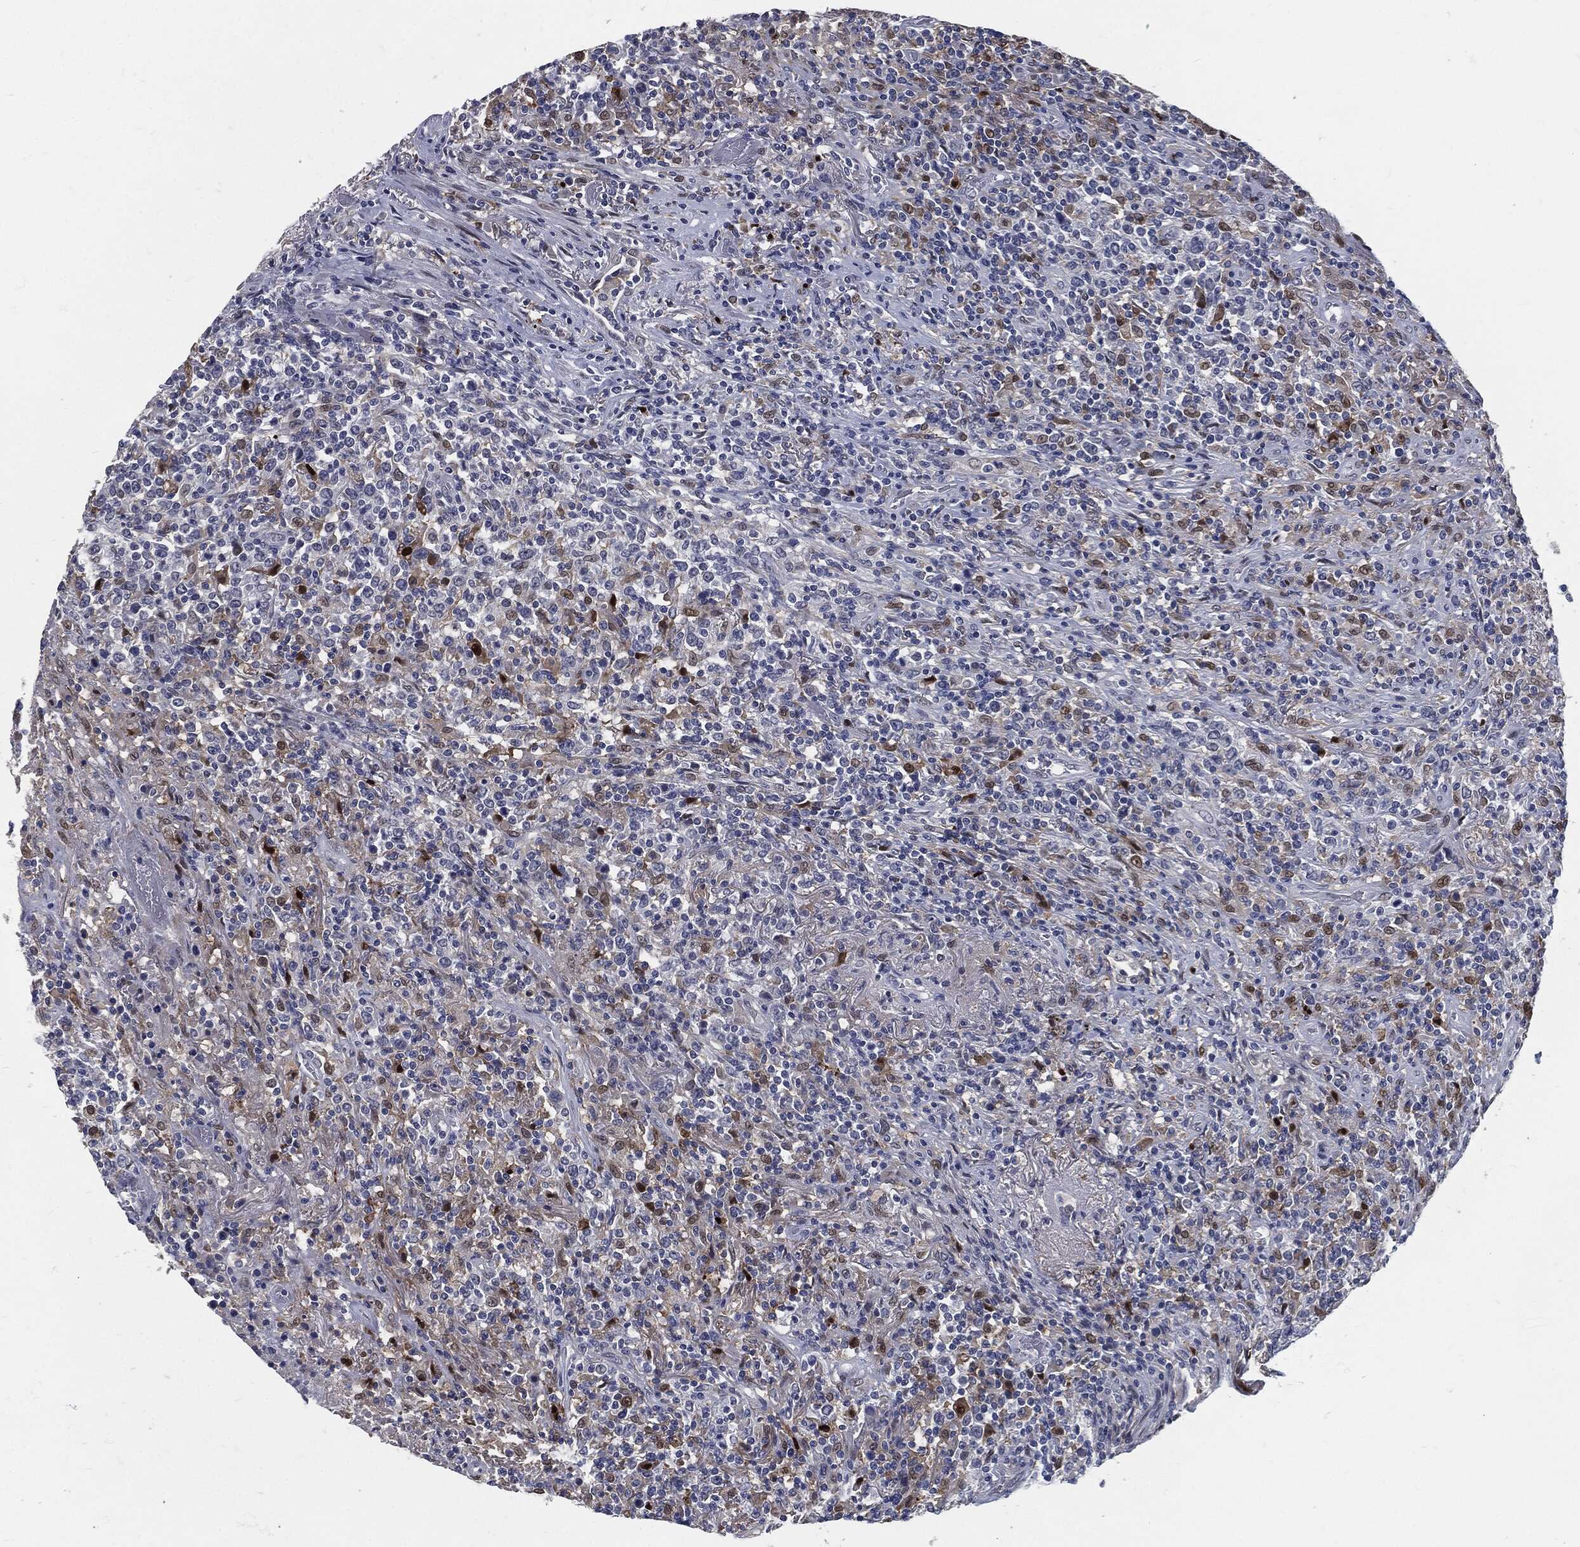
{"staining": {"intensity": "negative", "quantity": "none", "location": "none"}, "tissue": "lymphoma", "cell_type": "Tumor cells", "image_type": "cancer", "snomed": [{"axis": "morphology", "description": "Malignant lymphoma, non-Hodgkin's type, High grade"}, {"axis": "topography", "description": "Lung"}], "caption": "IHC photomicrograph of neoplastic tissue: malignant lymphoma, non-Hodgkin's type (high-grade) stained with DAB (3,3'-diaminobenzidine) exhibits no significant protein staining in tumor cells.", "gene": "PROM1", "patient": {"sex": "male", "age": 79}}